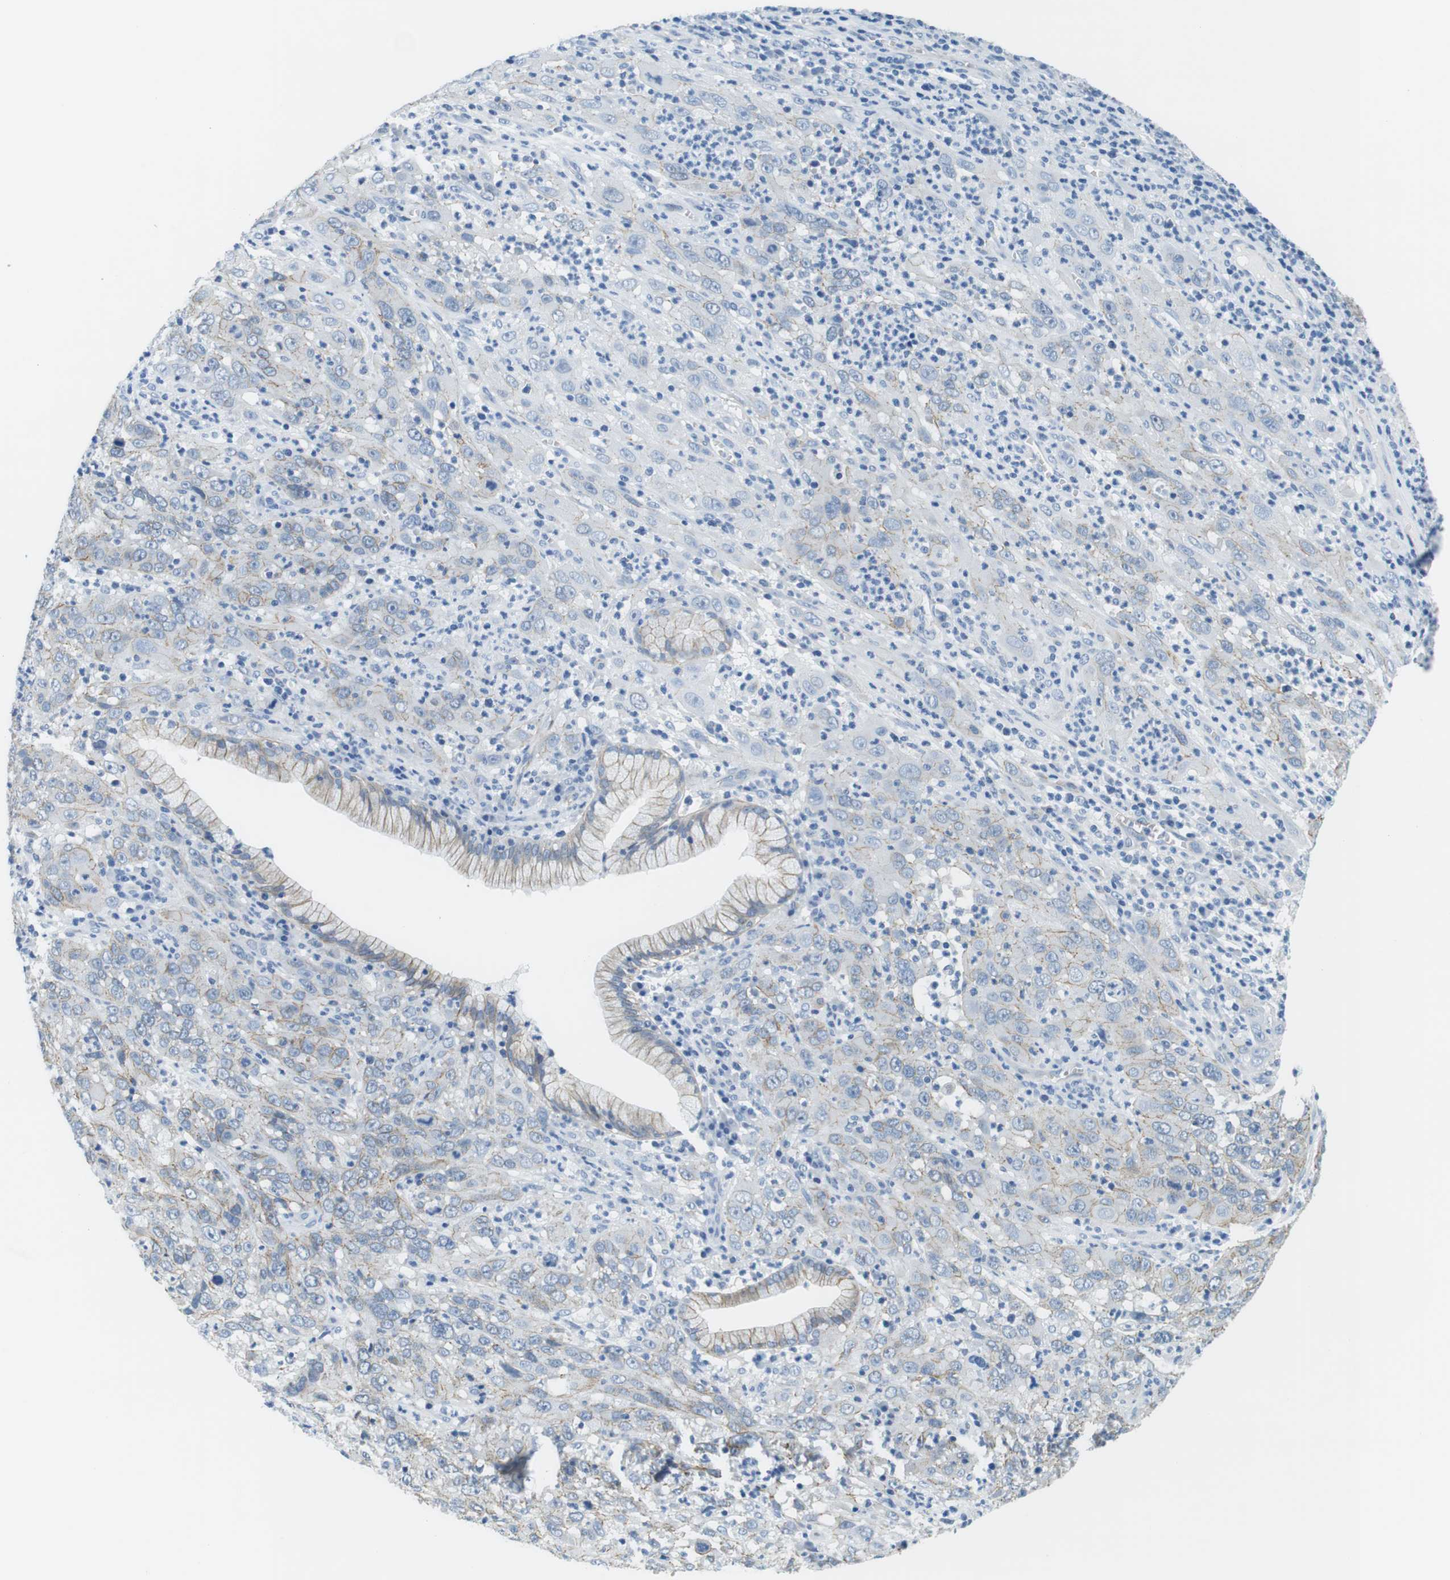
{"staining": {"intensity": "weak", "quantity": "<25%", "location": "cytoplasmic/membranous"}, "tissue": "cervical cancer", "cell_type": "Tumor cells", "image_type": "cancer", "snomed": [{"axis": "morphology", "description": "Squamous cell carcinoma, NOS"}, {"axis": "topography", "description": "Cervix"}], "caption": "This photomicrograph is of cervical squamous cell carcinoma stained with immunohistochemistry (IHC) to label a protein in brown with the nuclei are counter-stained blue. There is no expression in tumor cells.", "gene": "SLC6A6", "patient": {"sex": "female", "age": 32}}